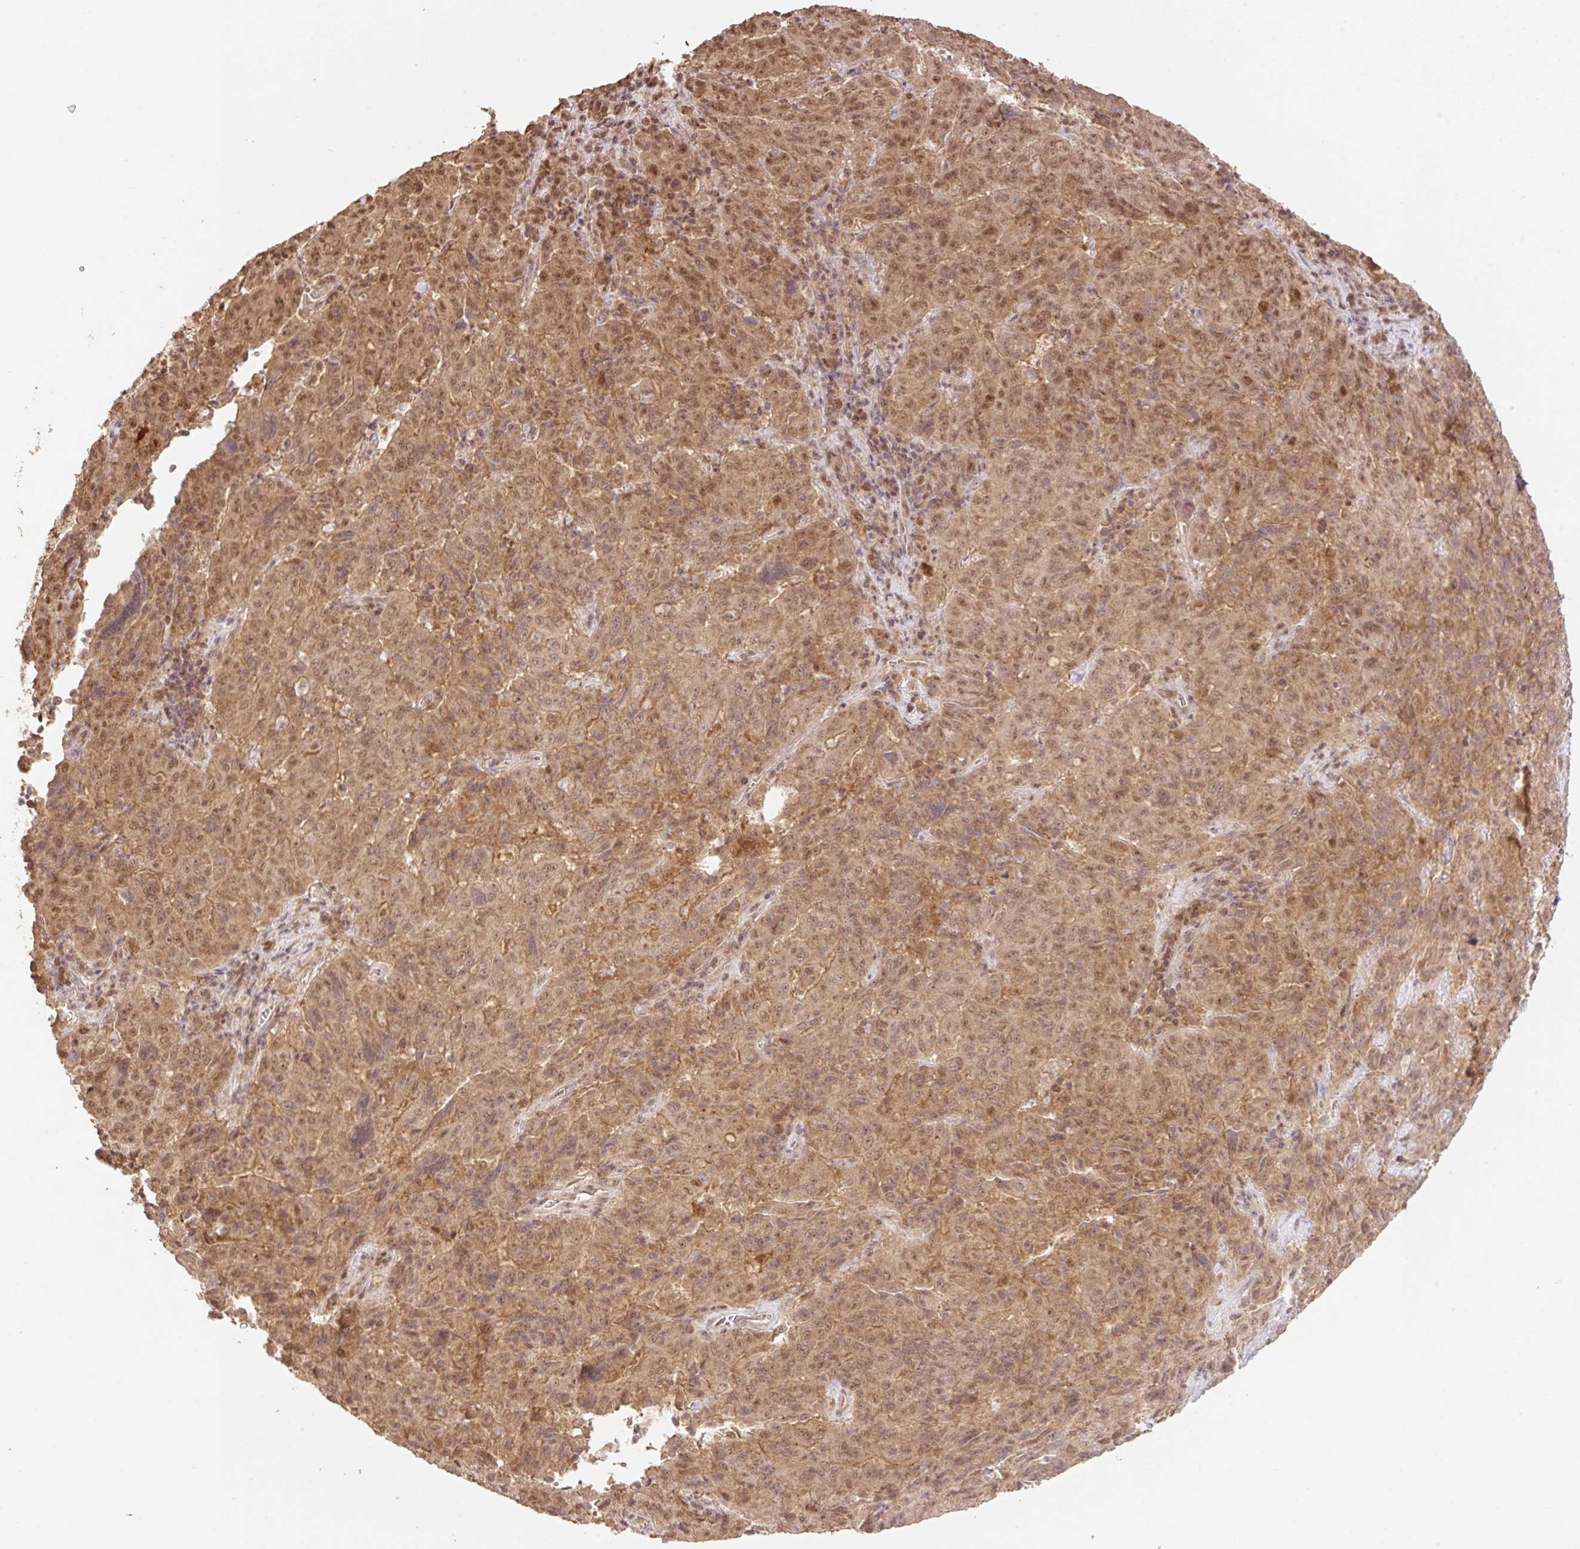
{"staining": {"intensity": "moderate", "quantity": ">75%", "location": "cytoplasmic/membranous,nuclear"}, "tissue": "pancreatic cancer", "cell_type": "Tumor cells", "image_type": "cancer", "snomed": [{"axis": "morphology", "description": "Adenocarcinoma, NOS"}, {"axis": "topography", "description": "Pancreas"}], "caption": "The photomicrograph demonstrates a brown stain indicating the presence of a protein in the cytoplasmic/membranous and nuclear of tumor cells in pancreatic cancer (adenocarcinoma). (DAB (3,3'-diaminobenzidine) = brown stain, brightfield microscopy at high magnification).", "gene": "VPS25", "patient": {"sex": "male", "age": 63}}